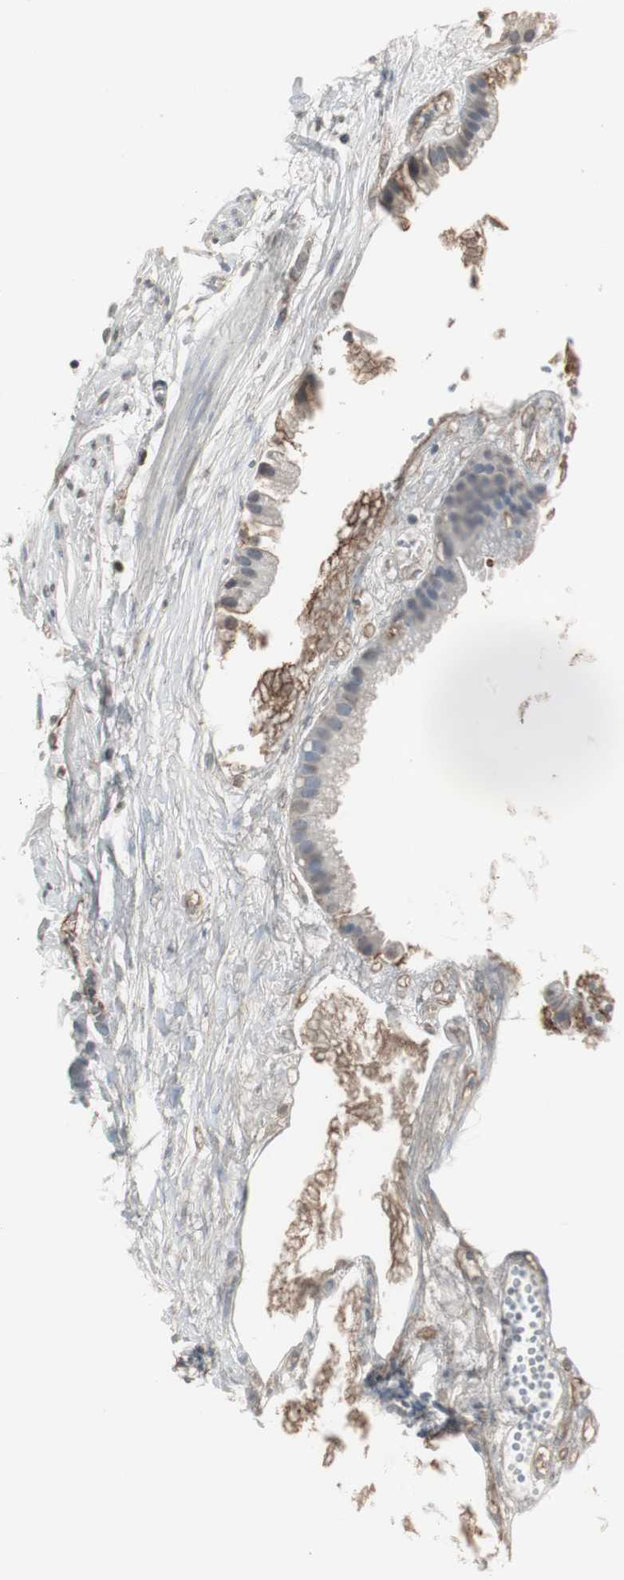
{"staining": {"intensity": "weak", "quantity": "<25%", "location": "cytoplasmic/membranous,nuclear"}, "tissue": "gallbladder", "cell_type": "Glandular cells", "image_type": "normal", "snomed": [{"axis": "morphology", "description": "Normal tissue, NOS"}, {"axis": "topography", "description": "Gallbladder"}], "caption": "The immunohistochemistry (IHC) image has no significant positivity in glandular cells of gallbladder.", "gene": "TOP2A", "patient": {"sex": "female", "age": 63}}